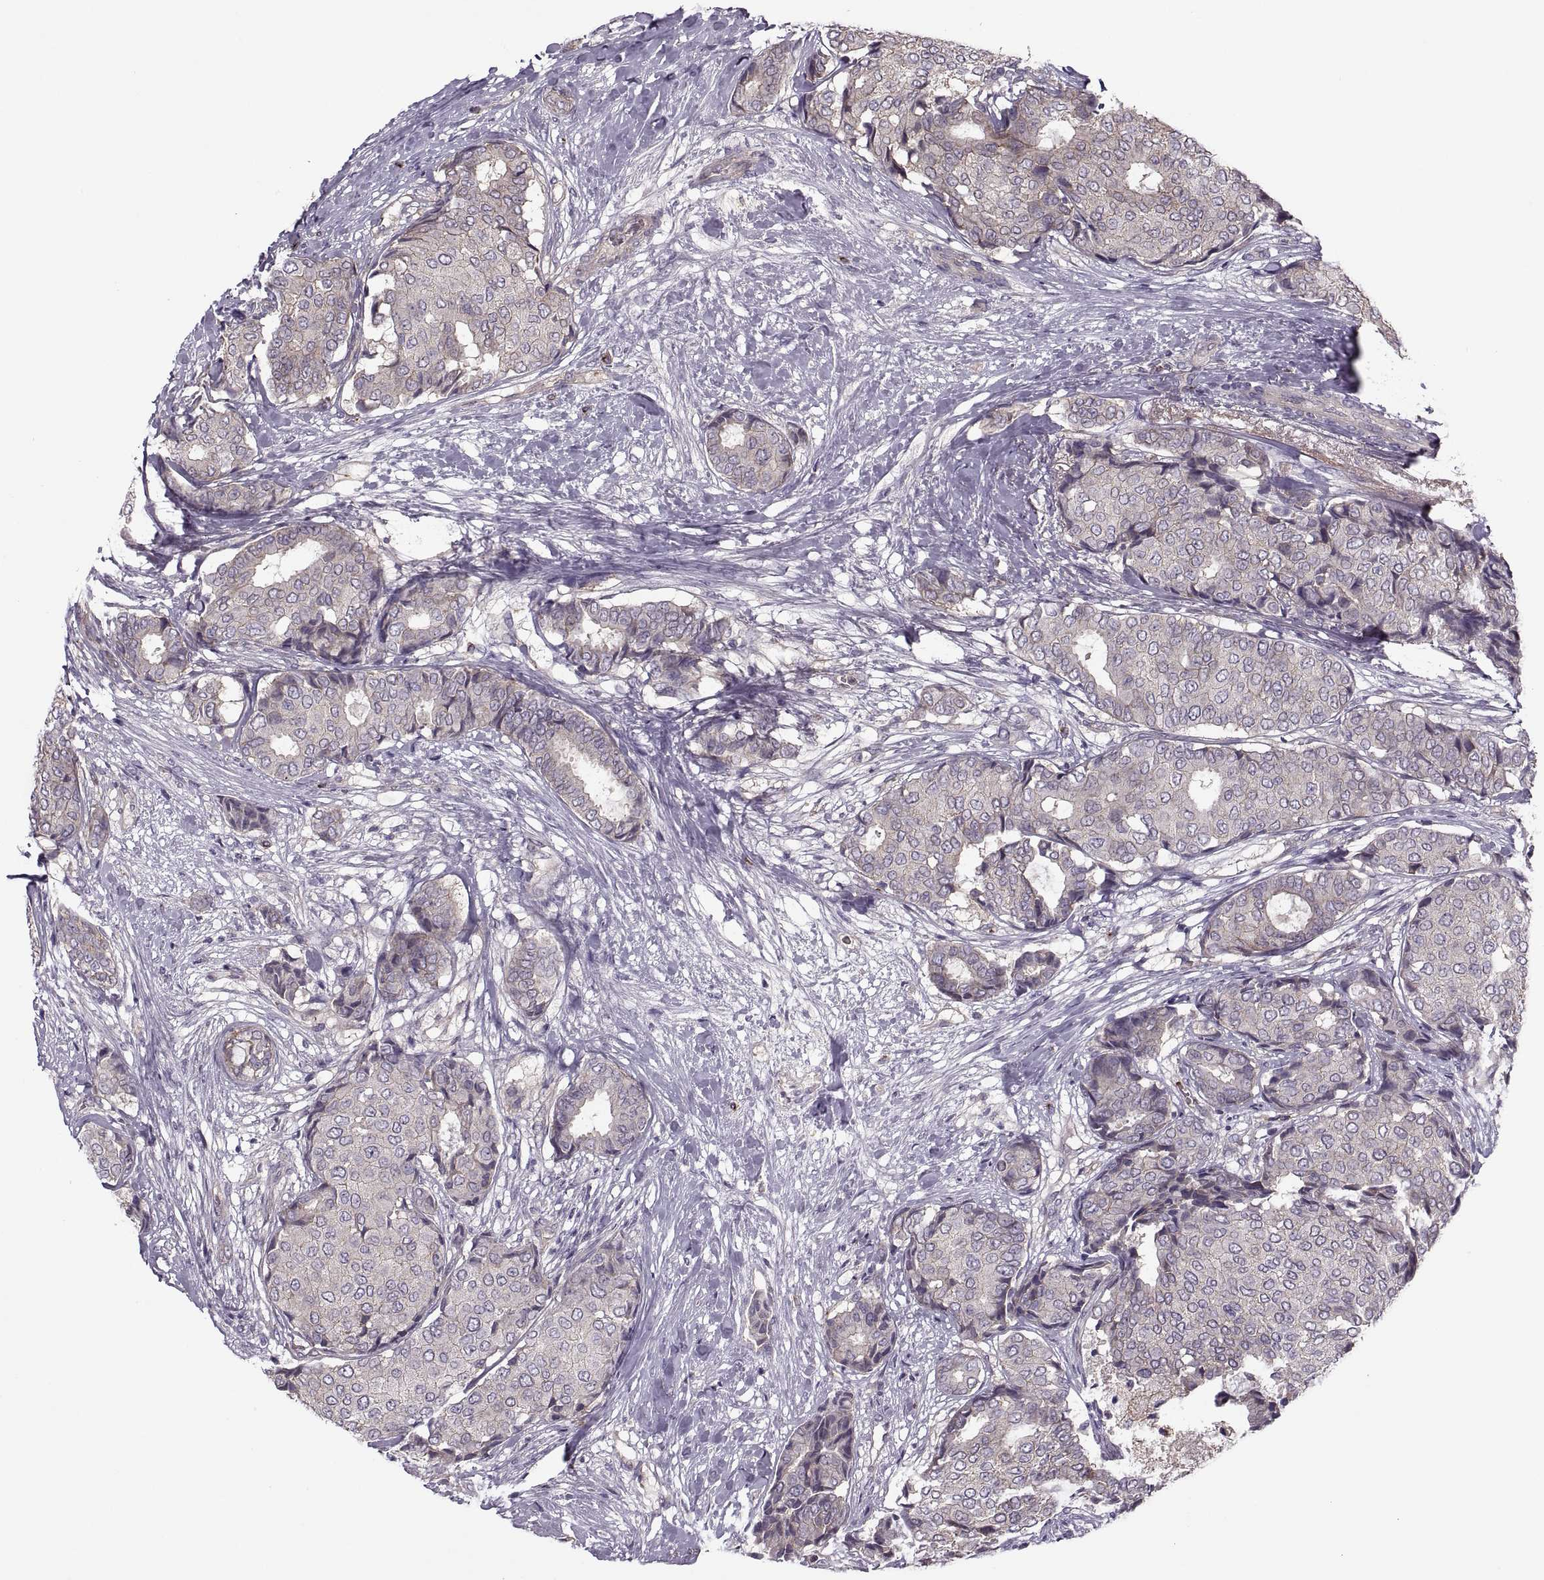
{"staining": {"intensity": "weak", "quantity": "25%-75%", "location": "cytoplasmic/membranous"}, "tissue": "breast cancer", "cell_type": "Tumor cells", "image_type": "cancer", "snomed": [{"axis": "morphology", "description": "Duct carcinoma"}, {"axis": "topography", "description": "Breast"}], "caption": "Protein positivity by IHC demonstrates weak cytoplasmic/membranous staining in approximately 25%-75% of tumor cells in breast cancer.", "gene": "SLC2A3", "patient": {"sex": "female", "age": 75}}